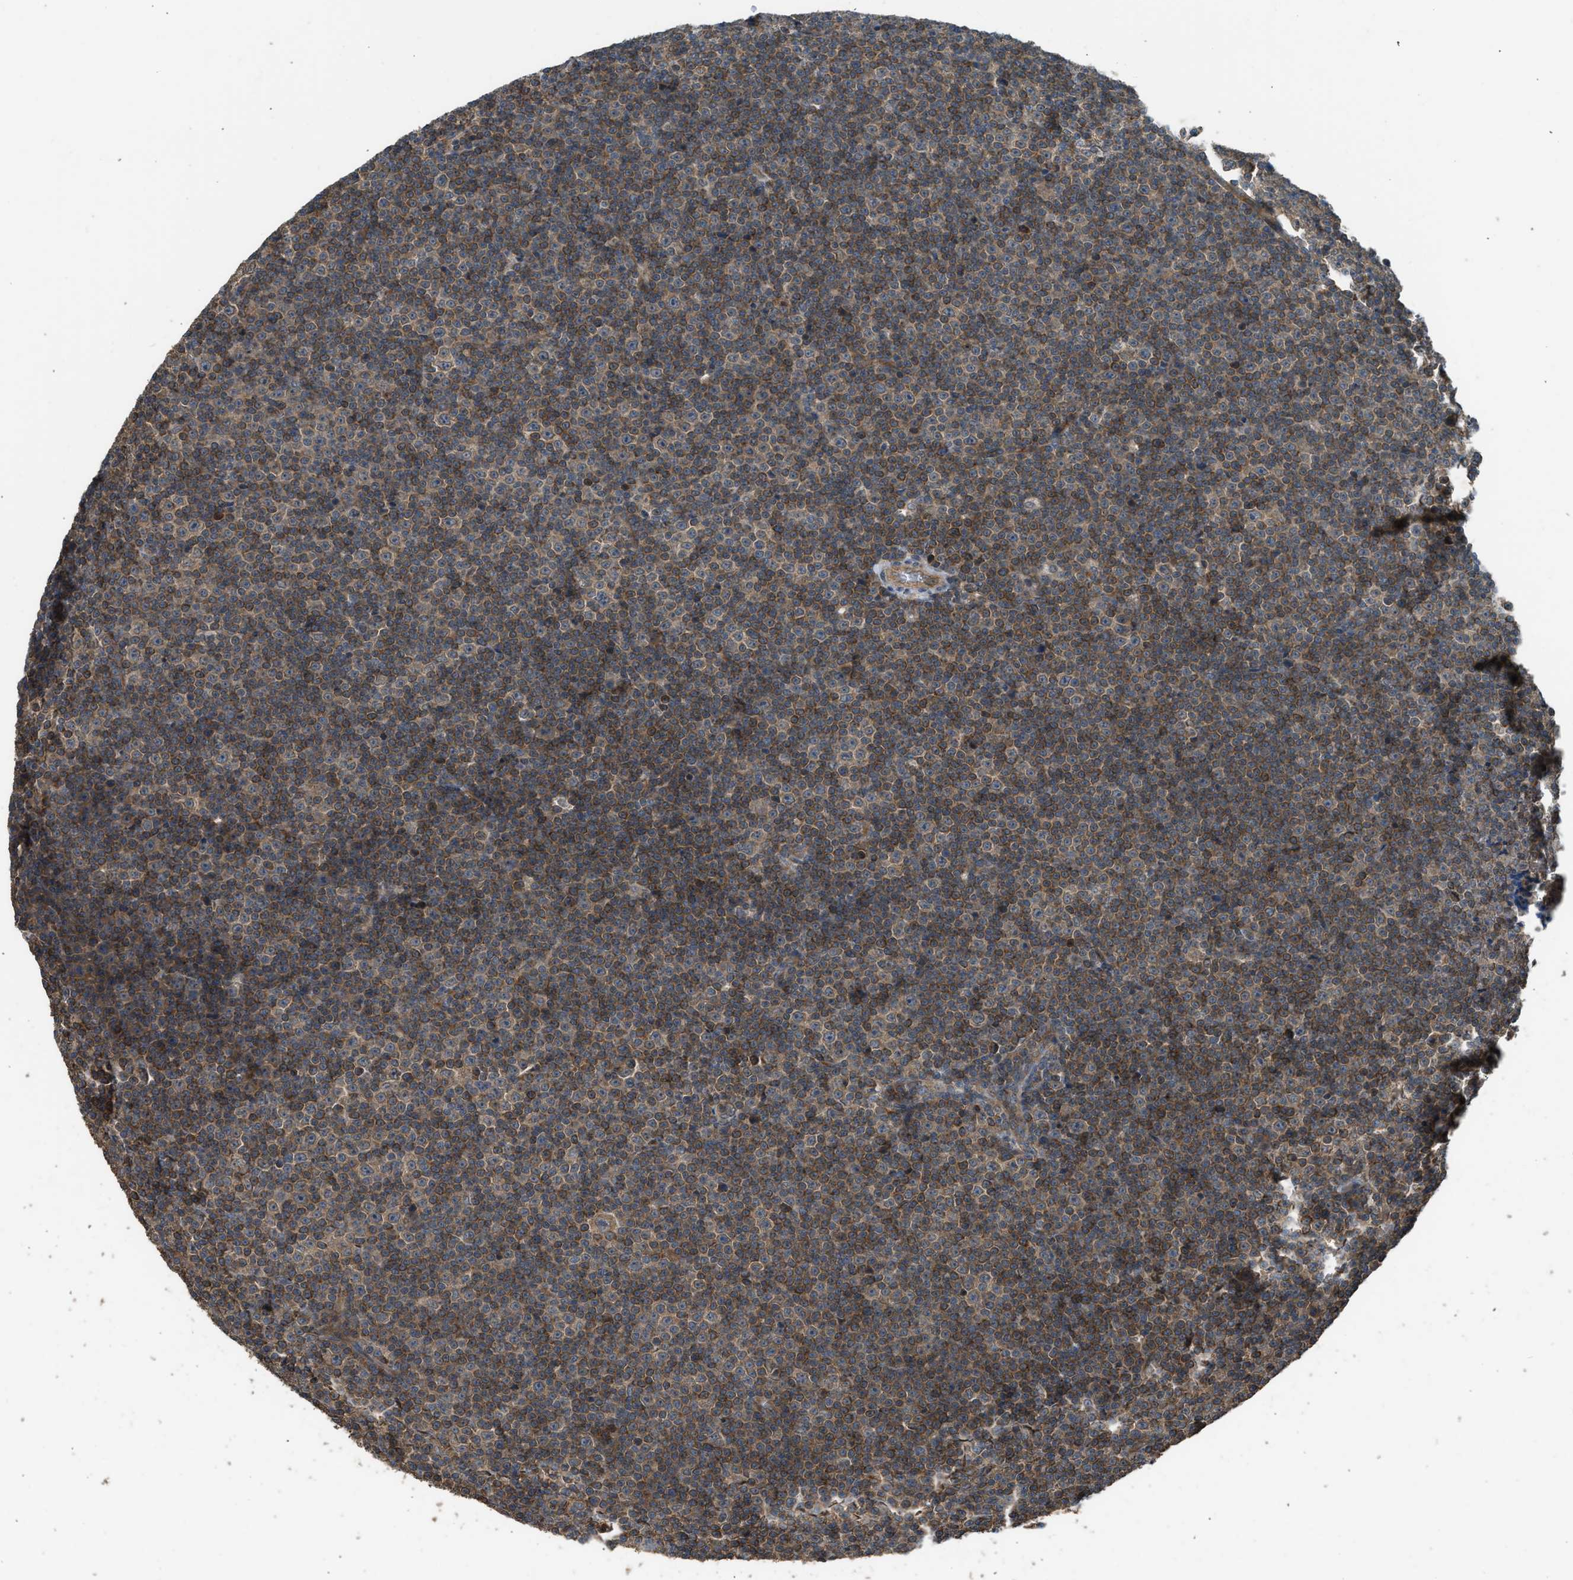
{"staining": {"intensity": "moderate", "quantity": "25%-75%", "location": "cytoplasmic/membranous"}, "tissue": "lymphoma", "cell_type": "Tumor cells", "image_type": "cancer", "snomed": [{"axis": "morphology", "description": "Malignant lymphoma, non-Hodgkin's type, Low grade"}, {"axis": "topography", "description": "Lymph node"}], "caption": "High-power microscopy captured an immunohistochemistry (IHC) micrograph of malignant lymphoma, non-Hodgkin's type (low-grade), revealing moderate cytoplasmic/membranous positivity in about 25%-75% of tumor cells. (DAB (3,3'-diaminobenzidine) = brown stain, brightfield microscopy at high magnification).", "gene": "HIP1R", "patient": {"sex": "female", "age": 67}}